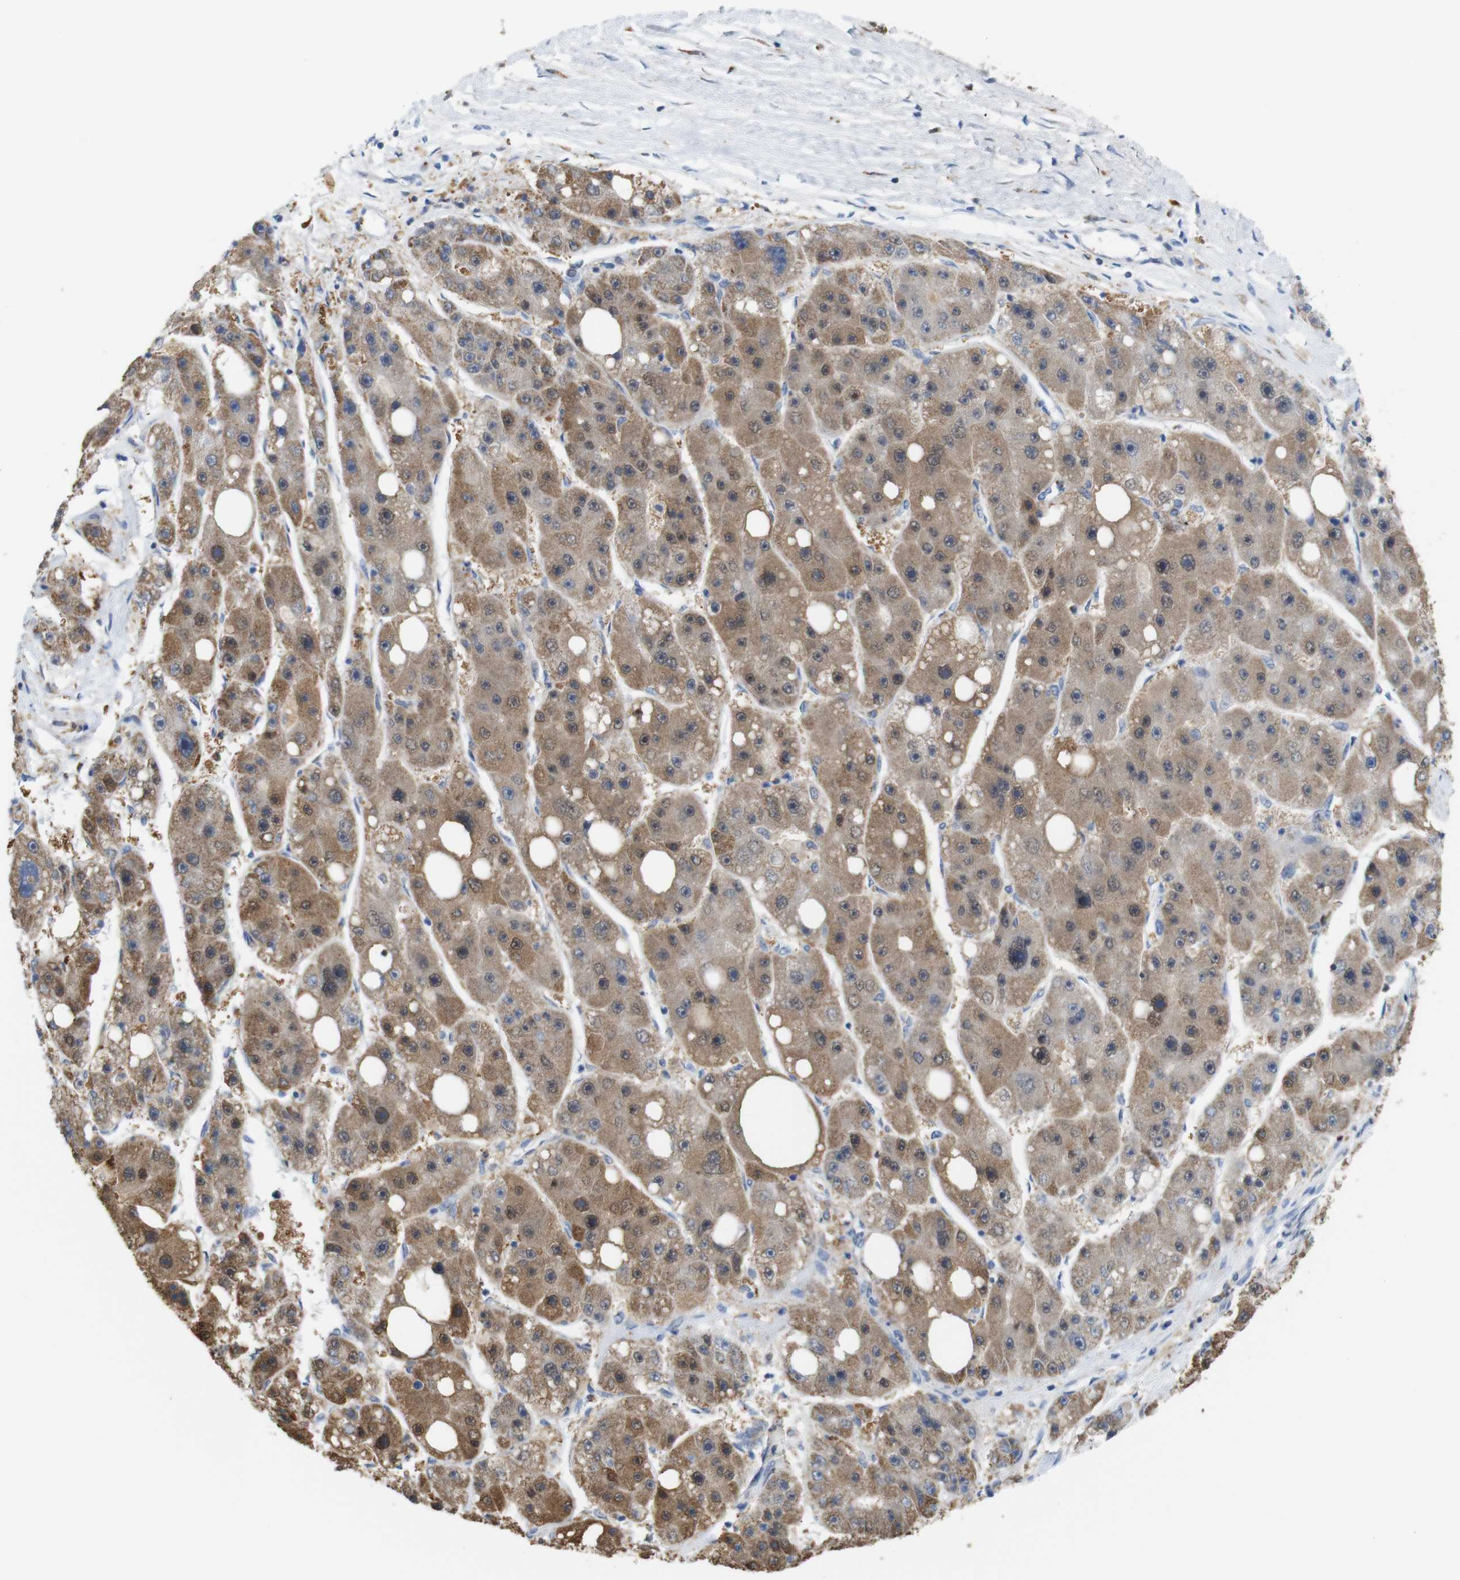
{"staining": {"intensity": "moderate", "quantity": ">75%", "location": "cytoplasmic/membranous,nuclear"}, "tissue": "liver cancer", "cell_type": "Tumor cells", "image_type": "cancer", "snomed": [{"axis": "morphology", "description": "Carcinoma, Hepatocellular, NOS"}, {"axis": "topography", "description": "Liver"}], "caption": "Liver cancer was stained to show a protein in brown. There is medium levels of moderate cytoplasmic/membranous and nuclear staining in about >75% of tumor cells.", "gene": "PNMA8A", "patient": {"sex": "female", "age": 61}}